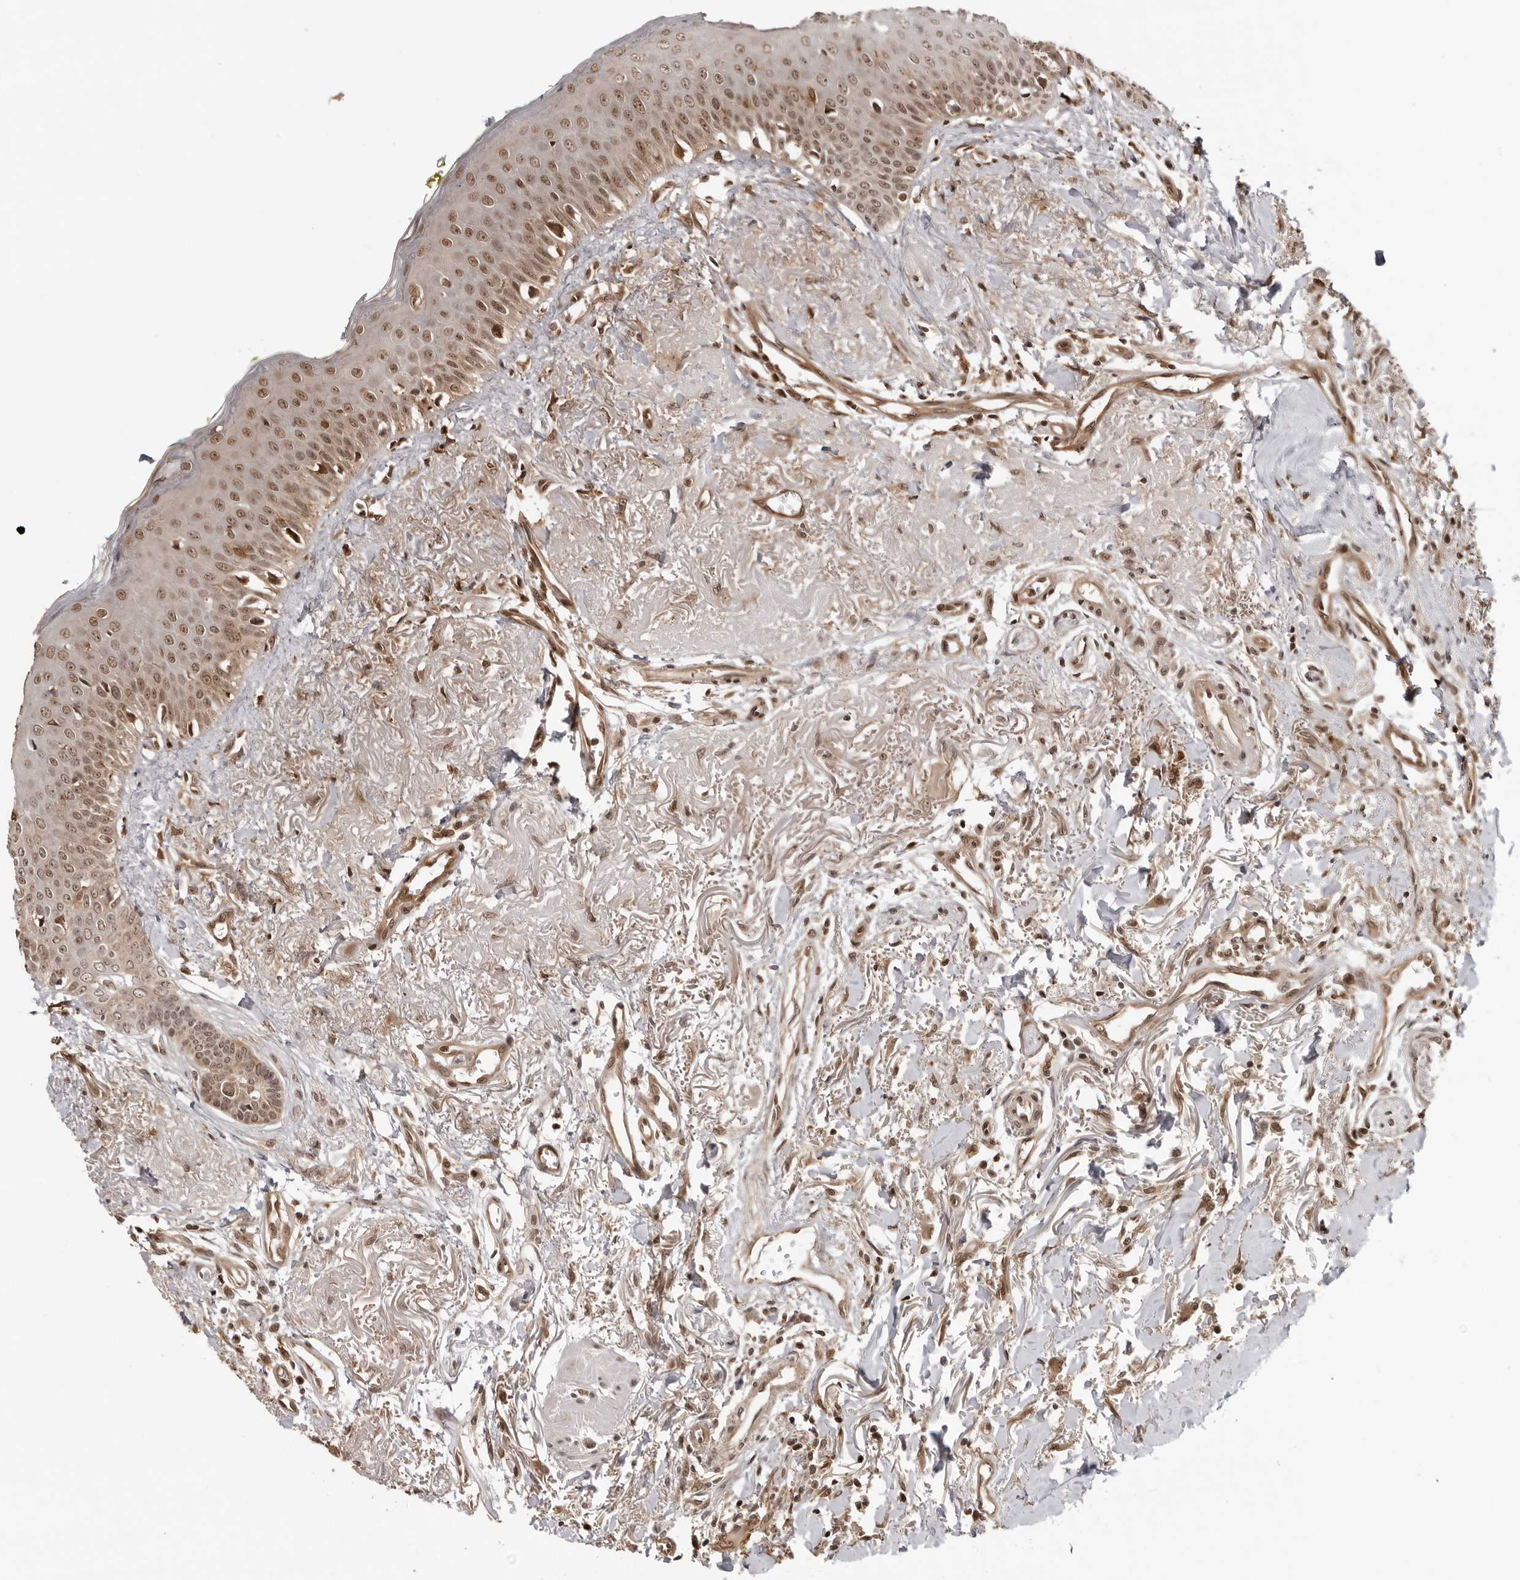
{"staining": {"intensity": "moderate", "quantity": ">75%", "location": "cytoplasmic/membranous,nuclear"}, "tissue": "oral mucosa", "cell_type": "Squamous epithelial cells", "image_type": "normal", "snomed": [{"axis": "morphology", "description": "Normal tissue, NOS"}, {"axis": "topography", "description": "Oral tissue"}], "caption": "IHC photomicrograph of normal oral mucosa stained for a protein (brown), which exhibits medium levels of moderate cytoplasmic/membranous,nuclear staining in about >75% of squamous epithelial cells.", "gene": "SDE2", "patient": {"sex": "female", "age": 70}}